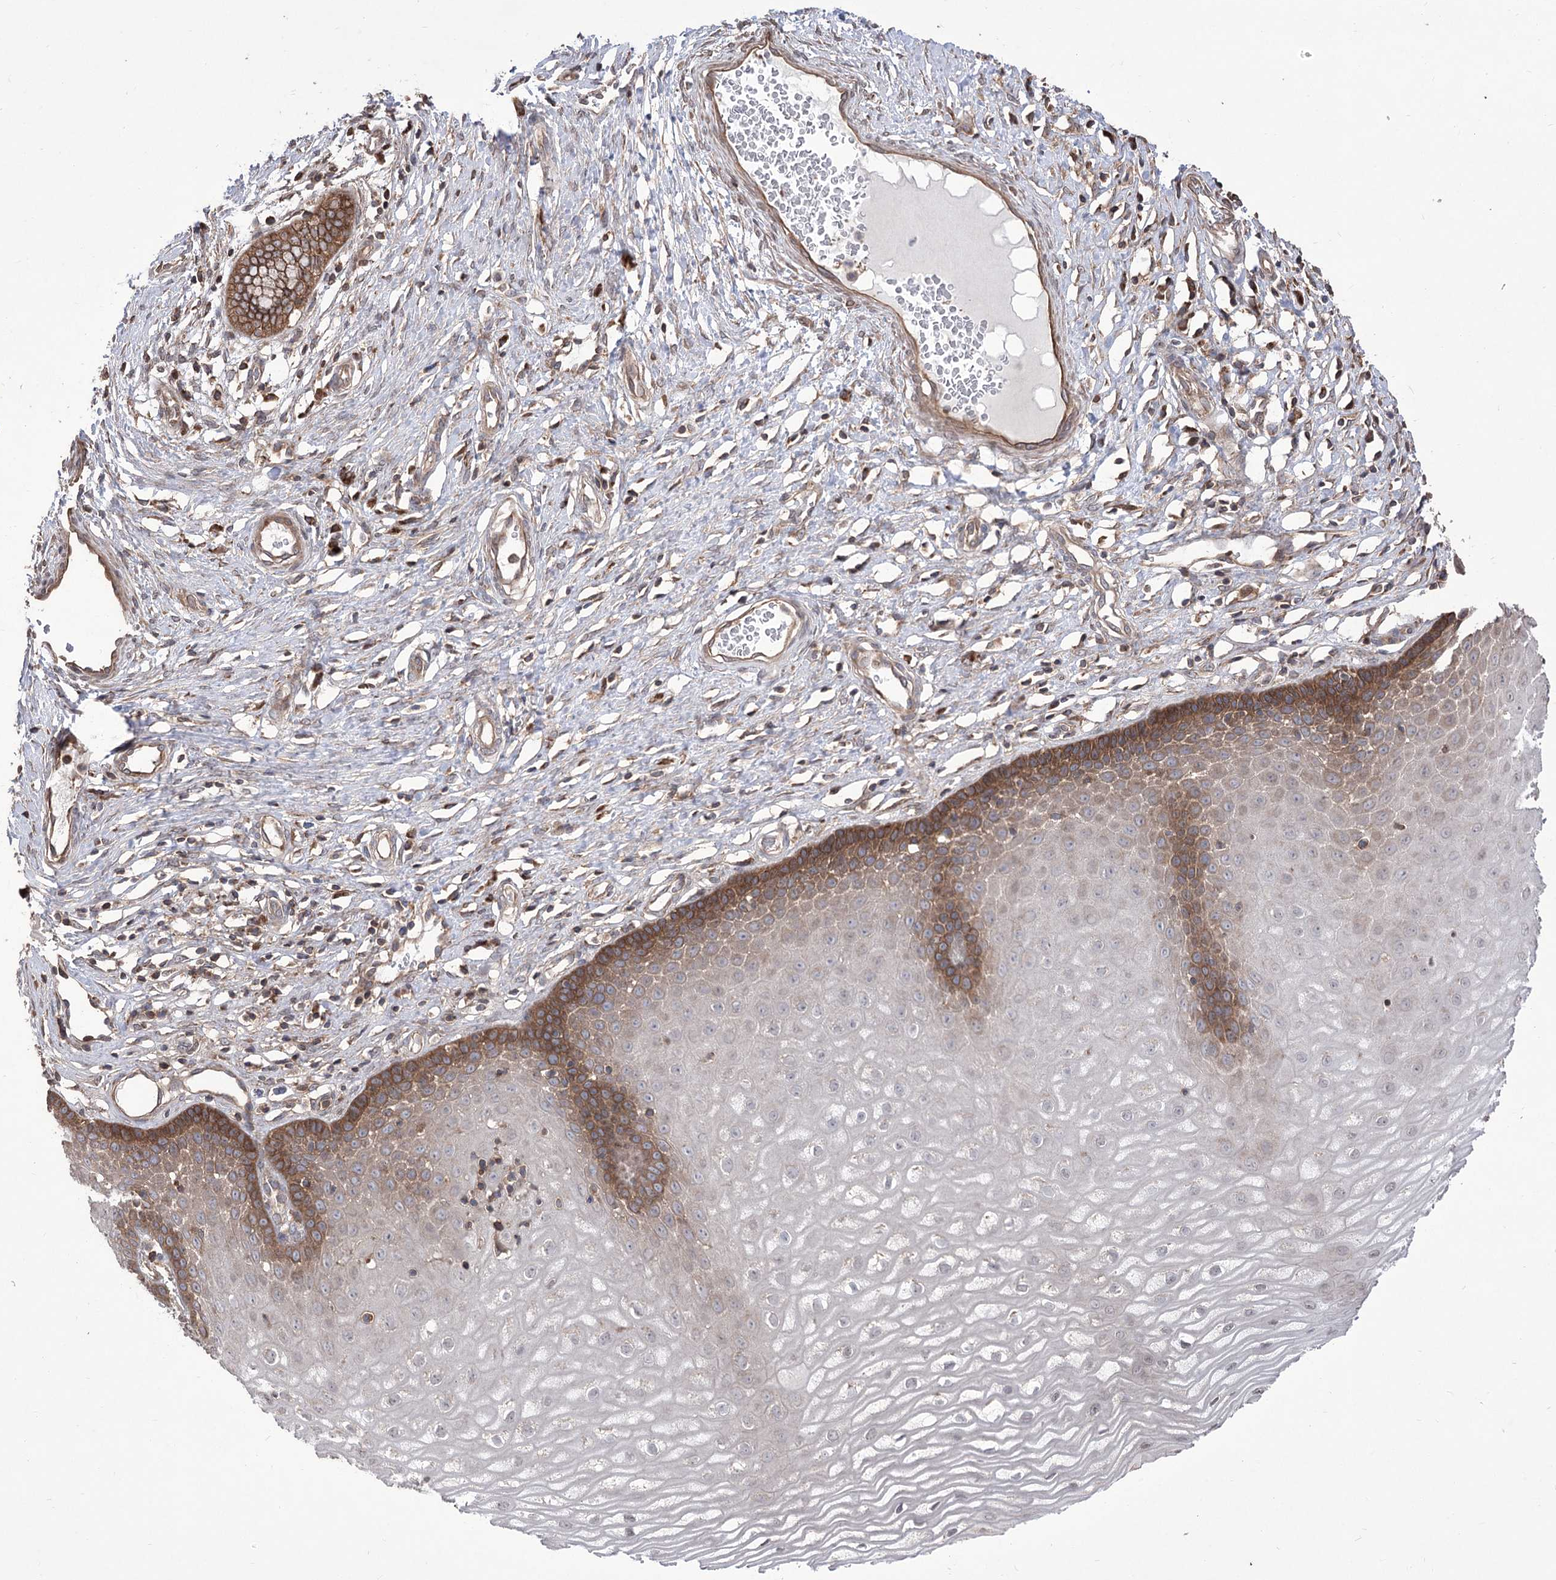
{"staining": {"intensity": "moderate", "quantity": ">75%", "location": "cytoplasmic/membranous"}, "tissue": "cervix", "cell_type": "Glandular cells", "image_type": "normal", "snomed": [{"axis": "morphology", "description": "Normal tissue, NOS"}, {"axis": "topography", "description": "Cervix"}], "caption": "Protein staining exhibits moderate cytoplasmic/membranous positivity in about >75% of glandular cells in unremarkable cervix.", "gene": "XYLB", "patient": {"sex": "female", "age": 55}}